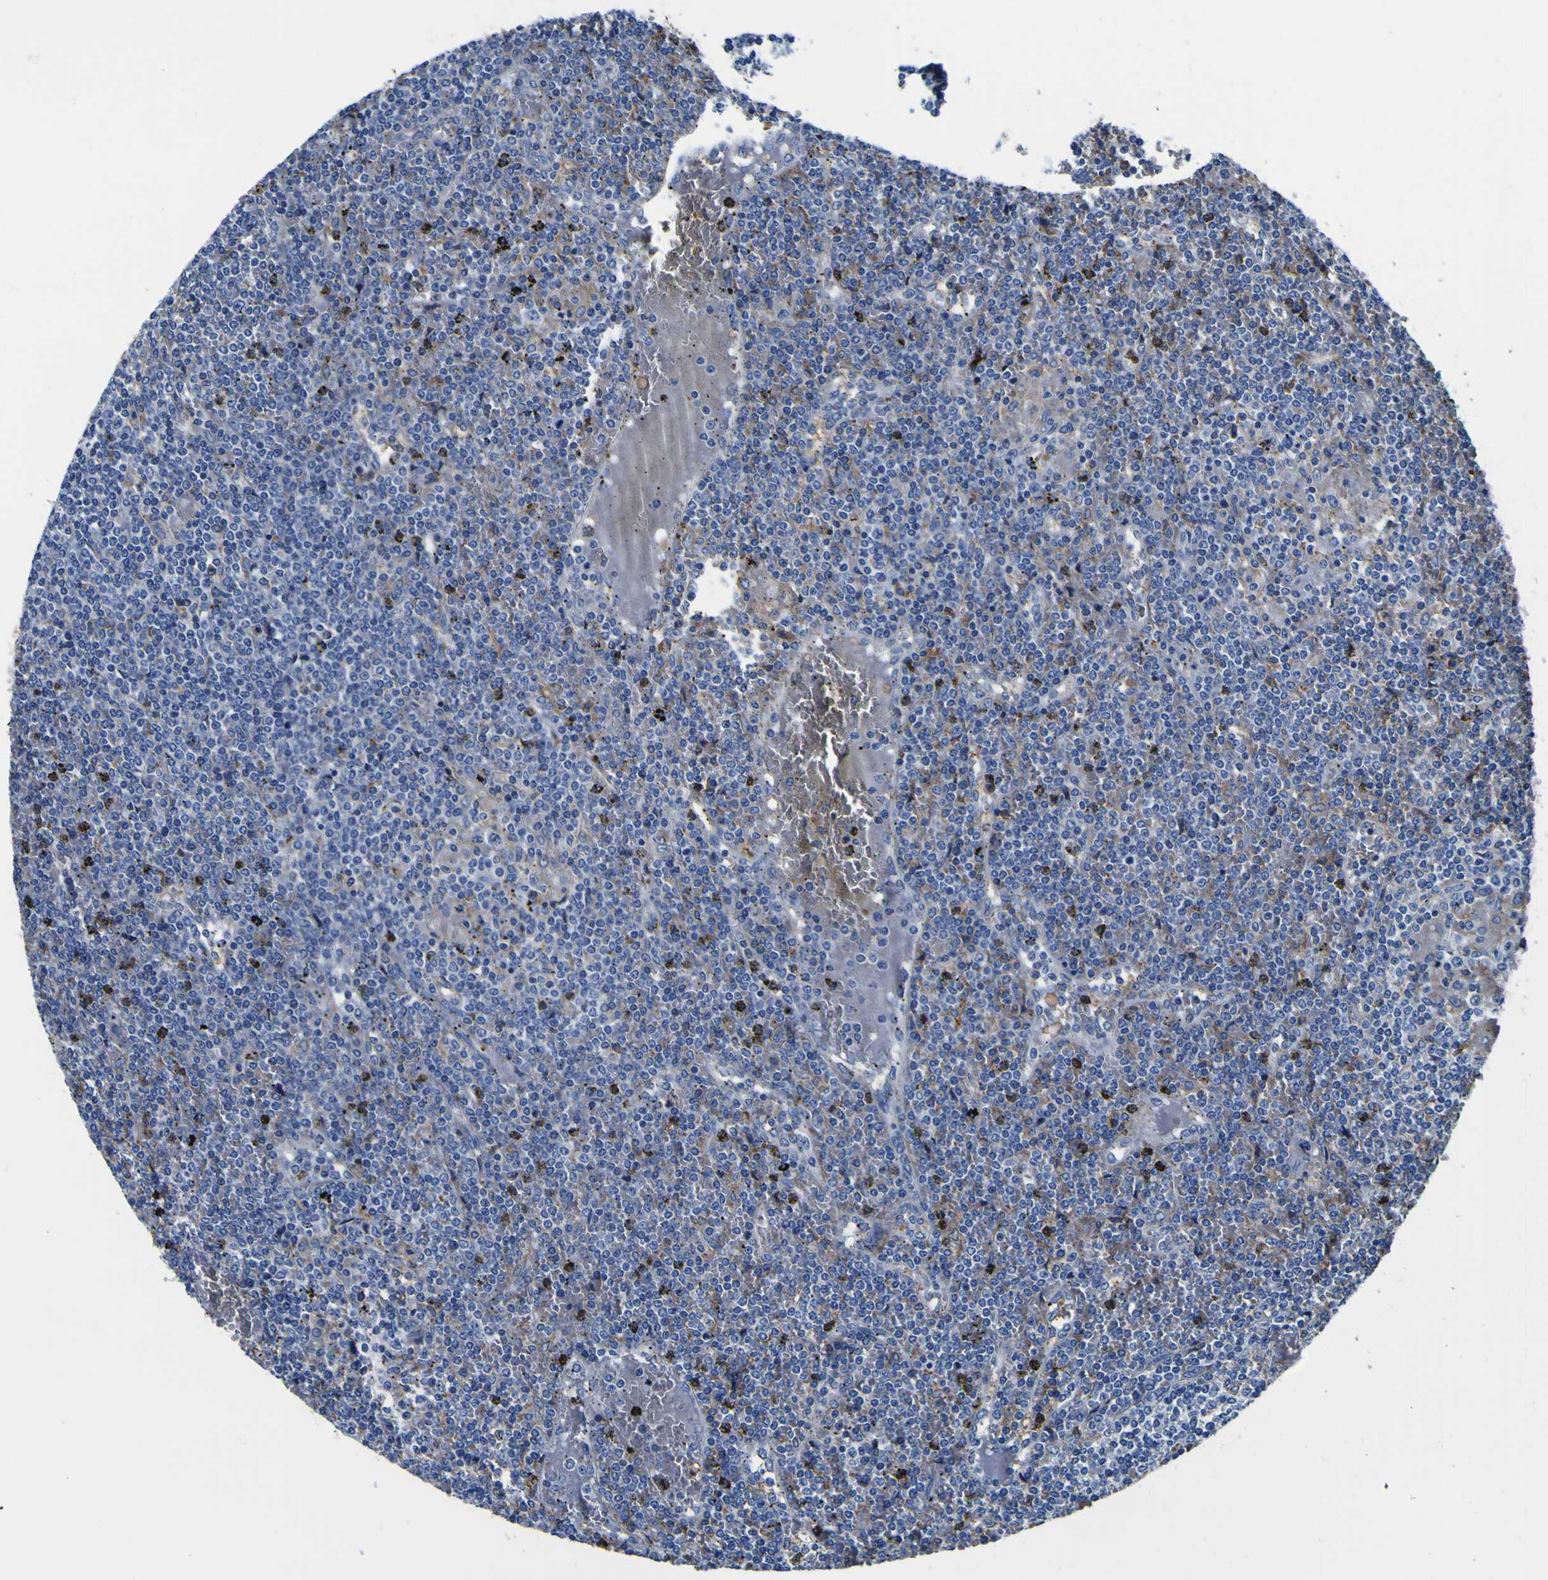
{"staining": {"intensity": "negative", "quantity": "none", "location": "none"}, "tissue": "lymphoma", "cell_type": "Tumor cells", "image_type": "cancer", "snomed": [{"axis": "morphology", "description": "Malignant lymphoma, non-Hodgkin's type, Low grade"}, {"axis": "topography", "description": "Spleen"}], "caption": "Immunohistochemistry (IHC) image of lymphoma stained for a protein (brown), which shows no positivity in tumor cells. (DAB IHC visualized using brightfield microscopy, high magnification).", "gene": "PXDN", "patient": {"sex": "female", "age": 19}}